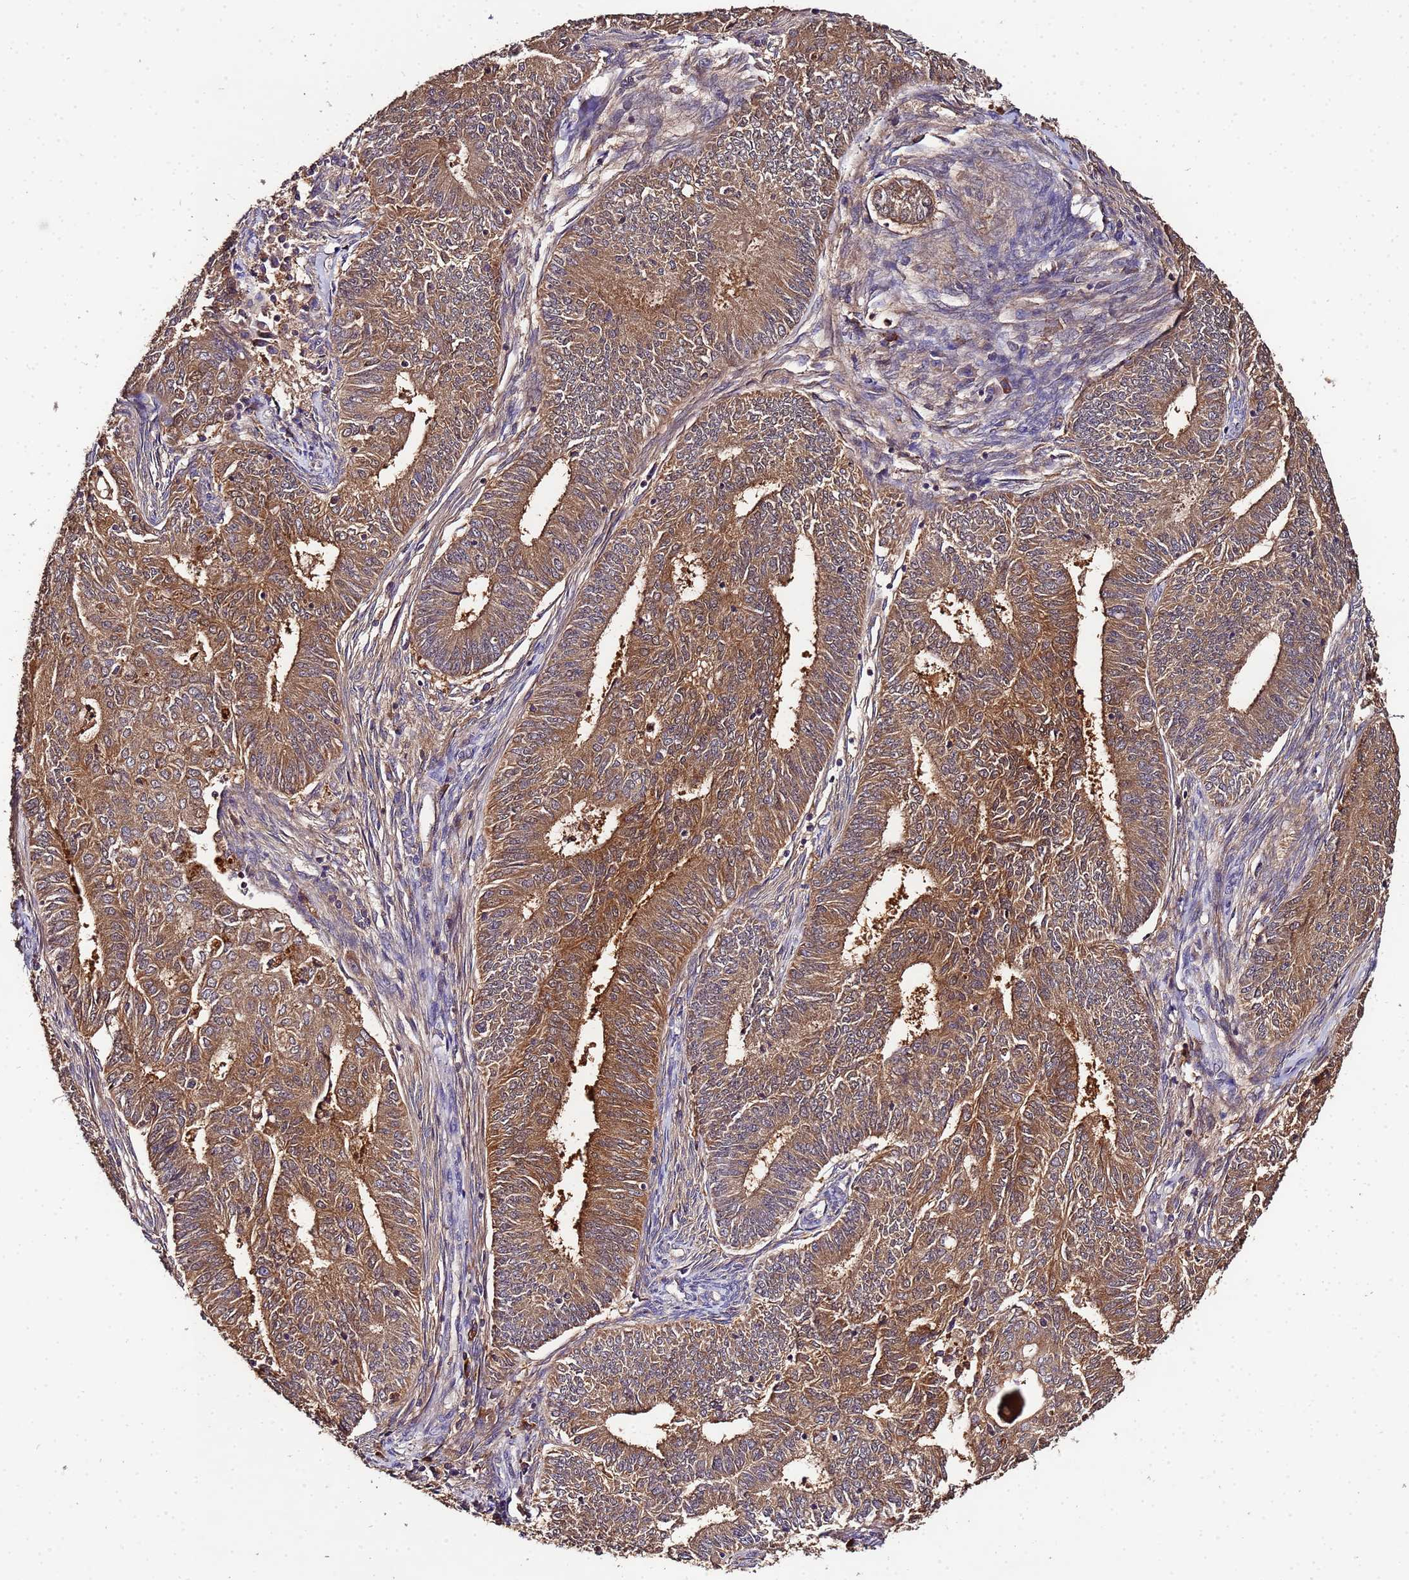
{"staining": {"intensity": "moderate", "quantity": ">75%", "location": "cytoplasmic/membranous"}, "tissue": "endometrial cancer", "cell_type": "Tumor cells", "image_type": "cancer", "snomed": [{"axis": "morphology", "description": "Adenocarcinoma, NOS"}, {"axis": "topography", "description": "Endometrium"}], "caption": "Approximately >75% of tumor cells in adenocarcinoma (endometrial) reveal moderate cytoplasmic/membranous protein staining as visualized by brown immunohistochemical staining.", "gene": "MTERF1", "patient": {"sex": "female", "age": 62}}